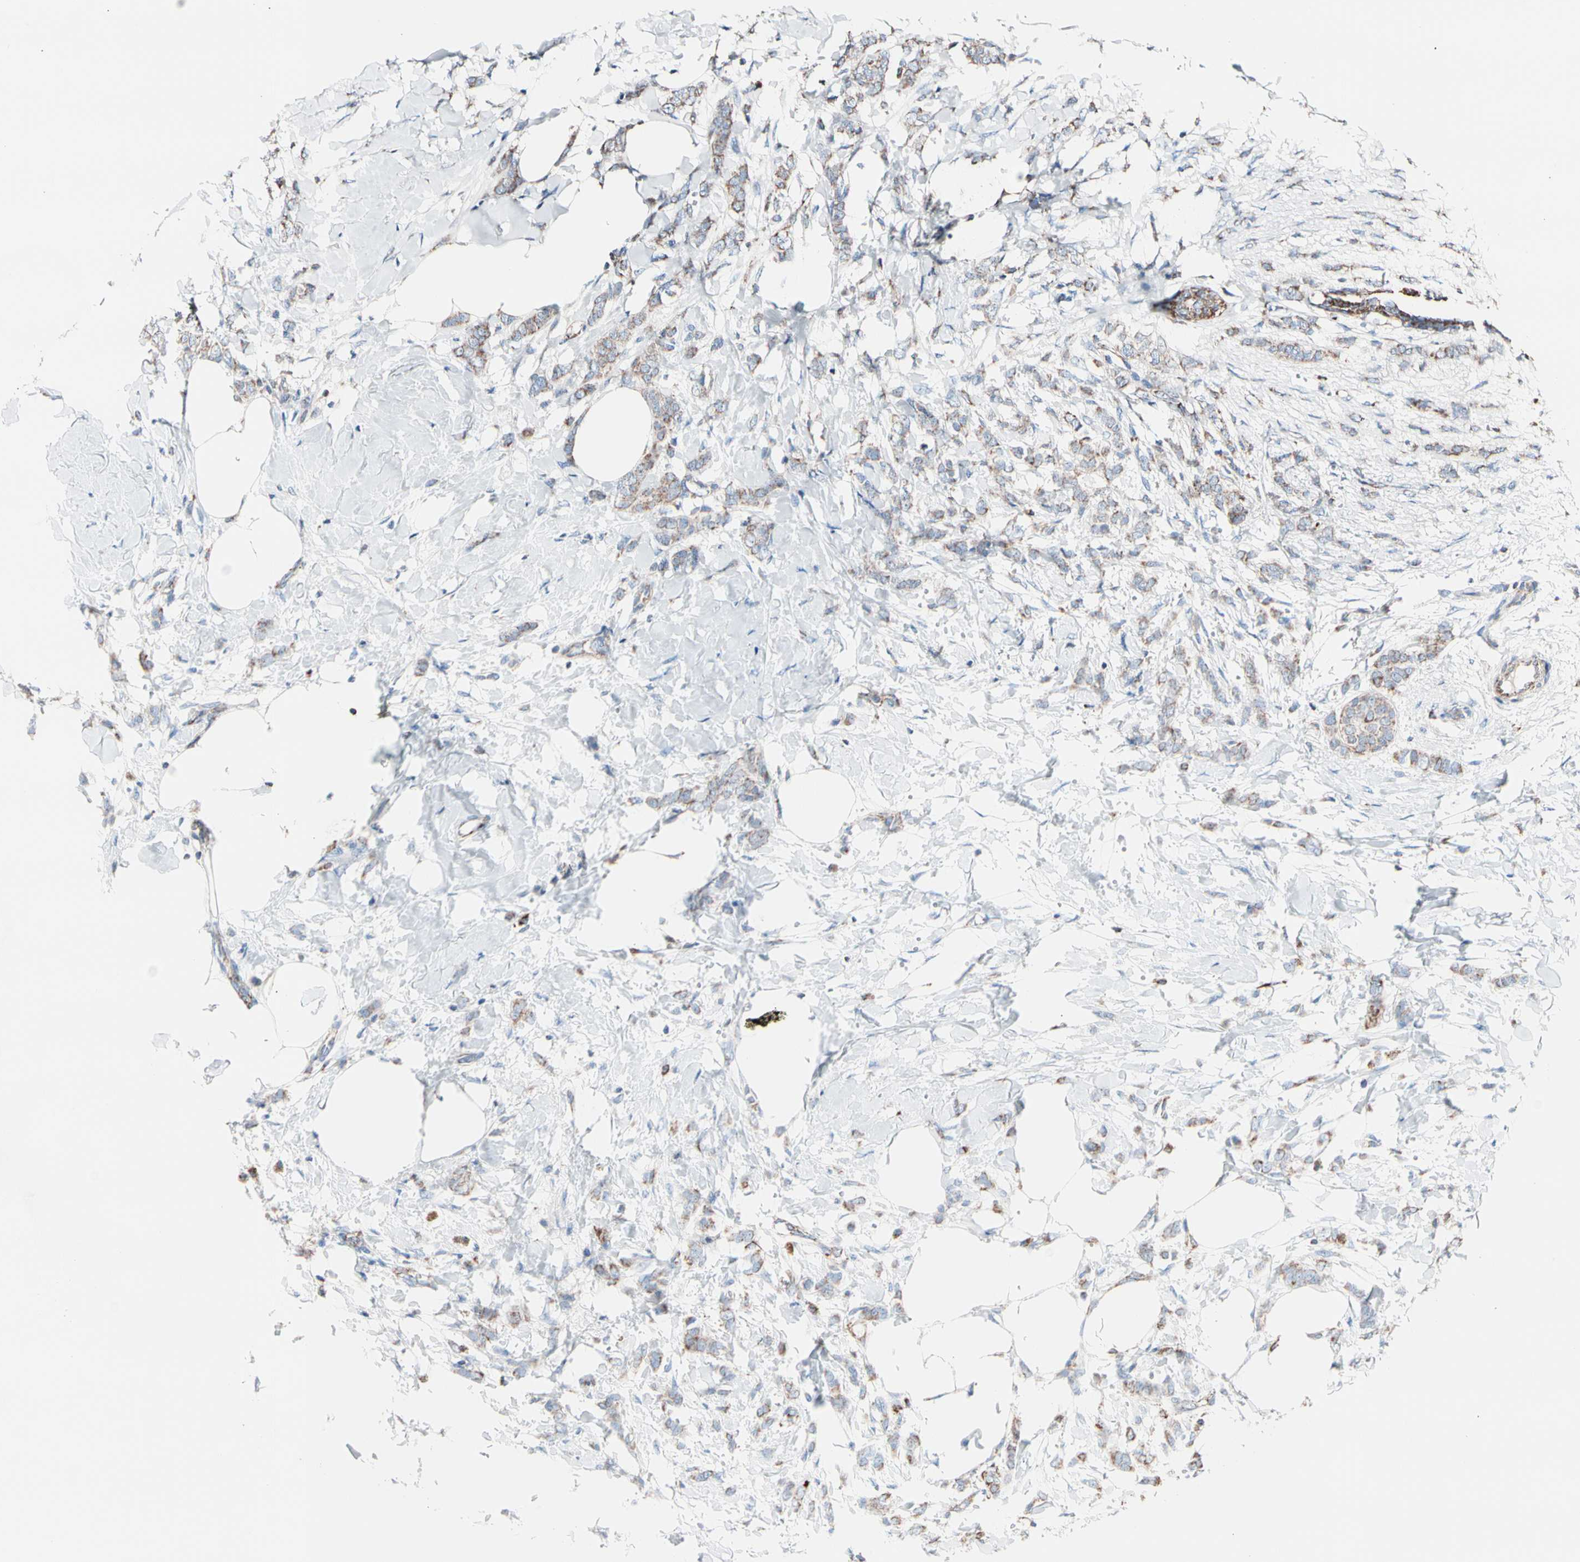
{"staining": {"intensity": "moderate", "quantity": ">75%", "location": "cytoplasmic/membranous"}, "tissue": "breast cancer", "cell_type": "Tumor cells", "image_type": "cancer", "snomed": [{"axis": "morphology", "description": "Lobular carcinoma, in situ"}, {"axis": "morphology", "description": "Lobular carcinoma"}, {"axis": "topography", "description": "Breast"}], "caption": "The micrograph exhibits a brown stain indicating the presence of a protein in the cytoplasmic/membranous of tumor cells in breast lobular carcinoma.", "gene": "HK1", "patient": {"sex": "female", "age": 41}}